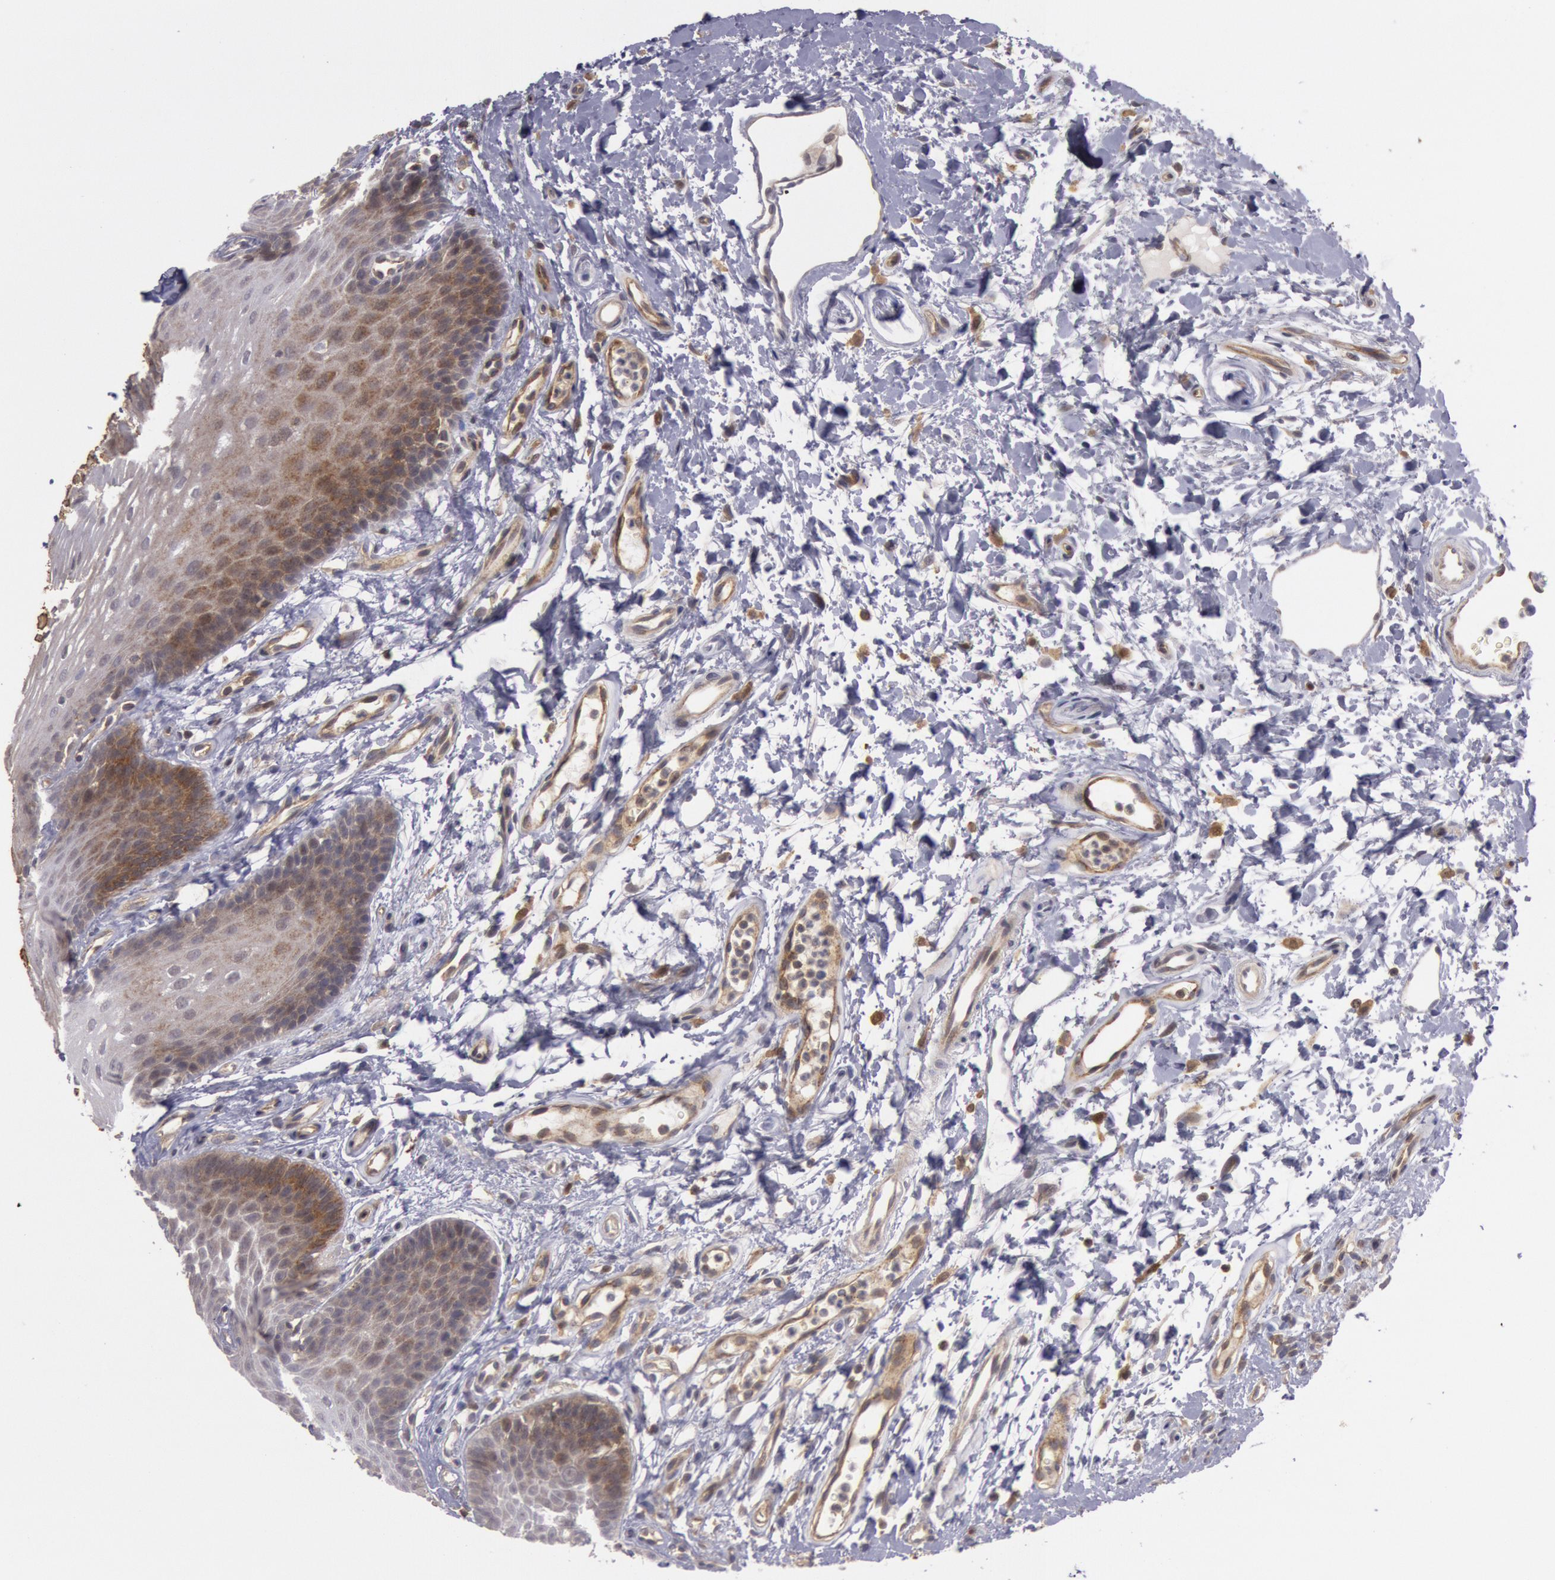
{"staining": {"intensity": "moderate", "quantity": "25%-75%", "location": "cytoplasmic/membranous"}, "tissue": "oral mucosa", "cell_type": "Squamous epithelial cells", "image_type": "normal", "snomed": [{"axis": "morphology", "description": "Normal tissue, NOS"}, {"axis": "topography", "description": "Oral tissue"}], "caption": "Immunohistochemical staining of normal oral mucosa exhibits medium levels of moderate cytoplasmic/membranous positivity in about 25%-75% of squamous epithelial cells. Immunohistochemistry (ihc) stains the protein in brown and the nuclei are stained blue.", "gene": "TRIB2", "patient": {"sex": "male", "age": 62}}